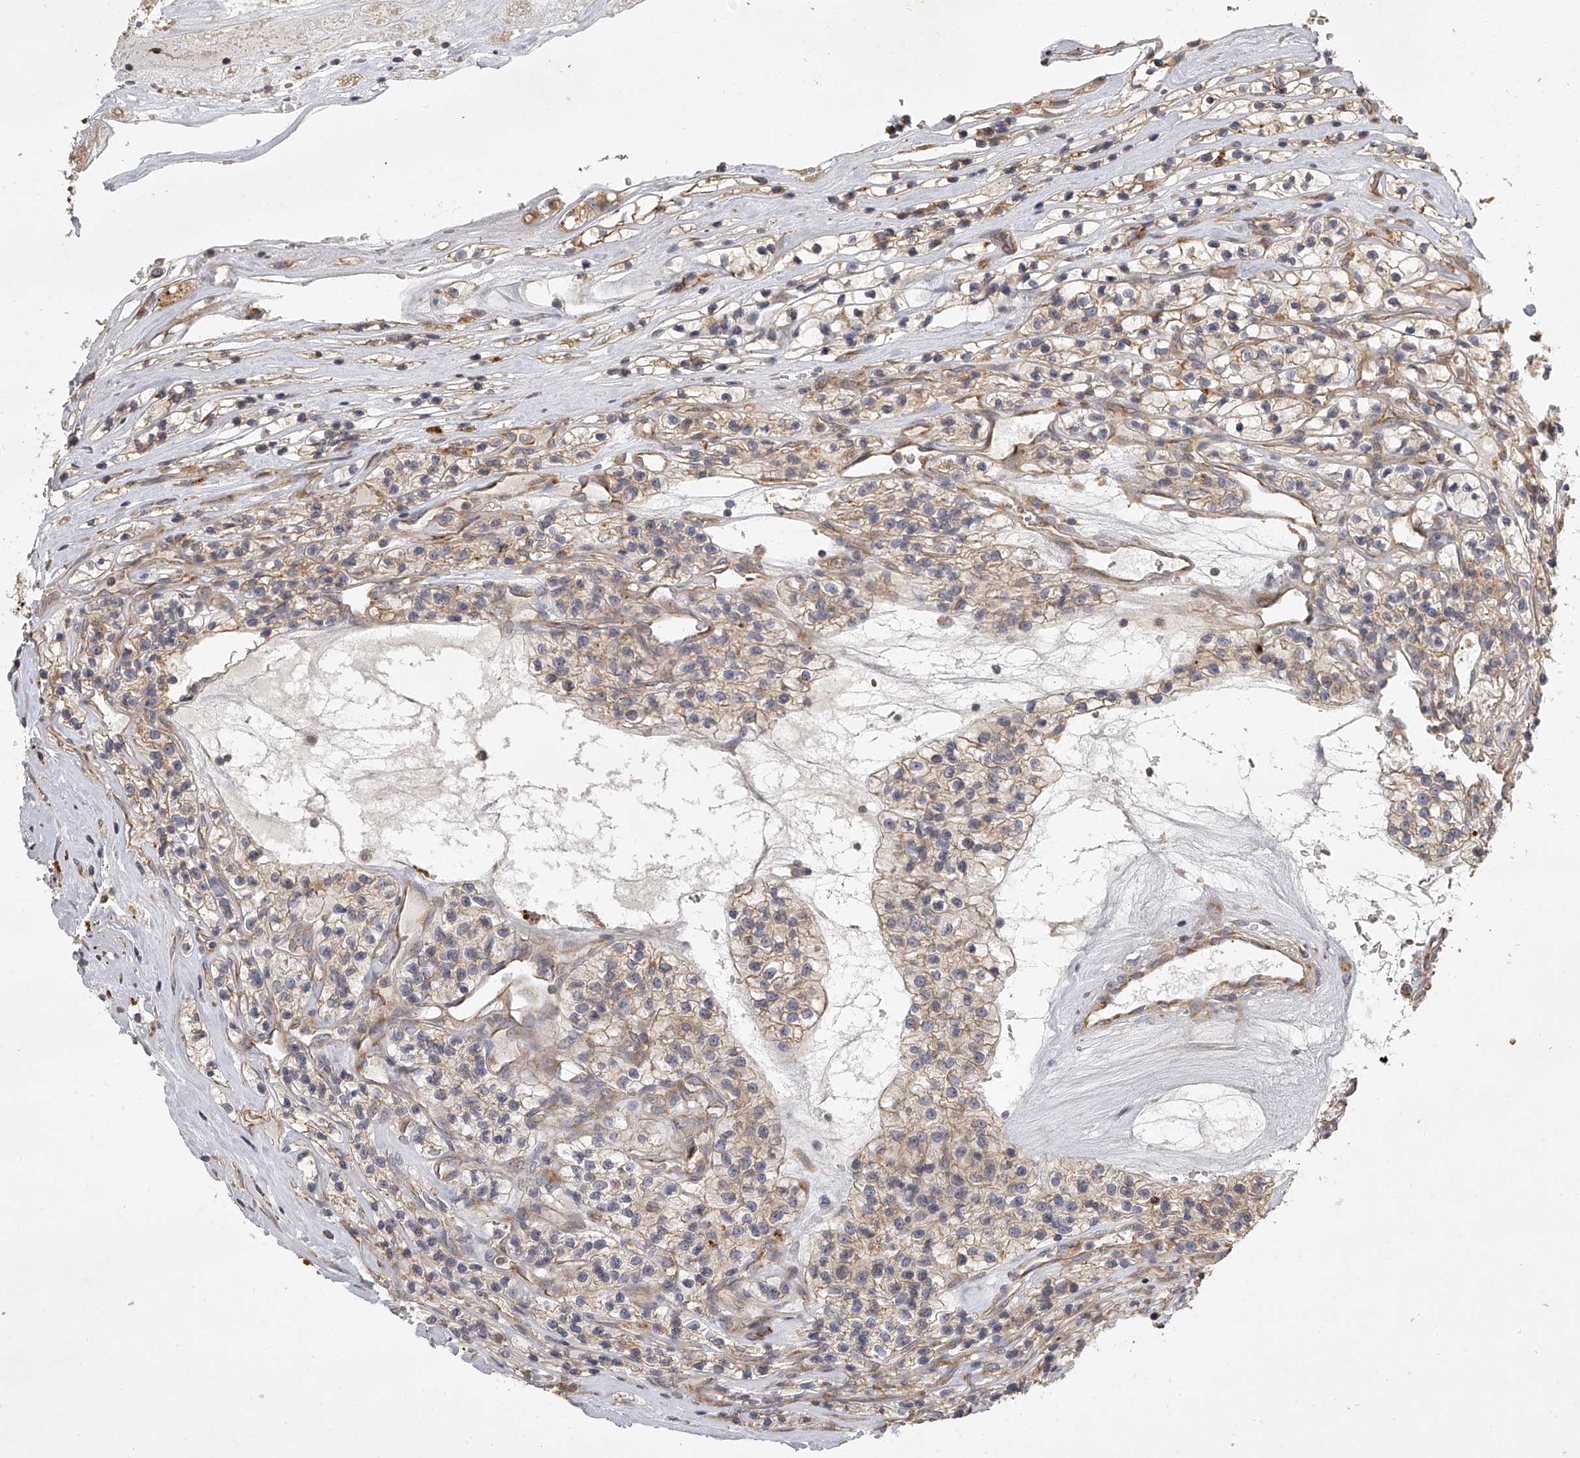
{"staining": {"intensity": "weak", "quantity": ">75%", "location": "cytoplasmic/membranous"}, "tissue": "renal cancer", "cell_type": "Tumor cells", "image_type": "cancer", "snomed": [{"axis": "morphology", "description": "Adenocarcinoma, NOS"}, {"axis": "topography", "description": "Kidney"}], "caption": "This micrograph displays immunohistochemistry (IHC) staining of renal adenocarcinoma, with low weak cytoplasmic/membranous staining in about >75% of tumor cells.", "gene": "DOCK9", "patient": {"sex": "female", "age": 57}}